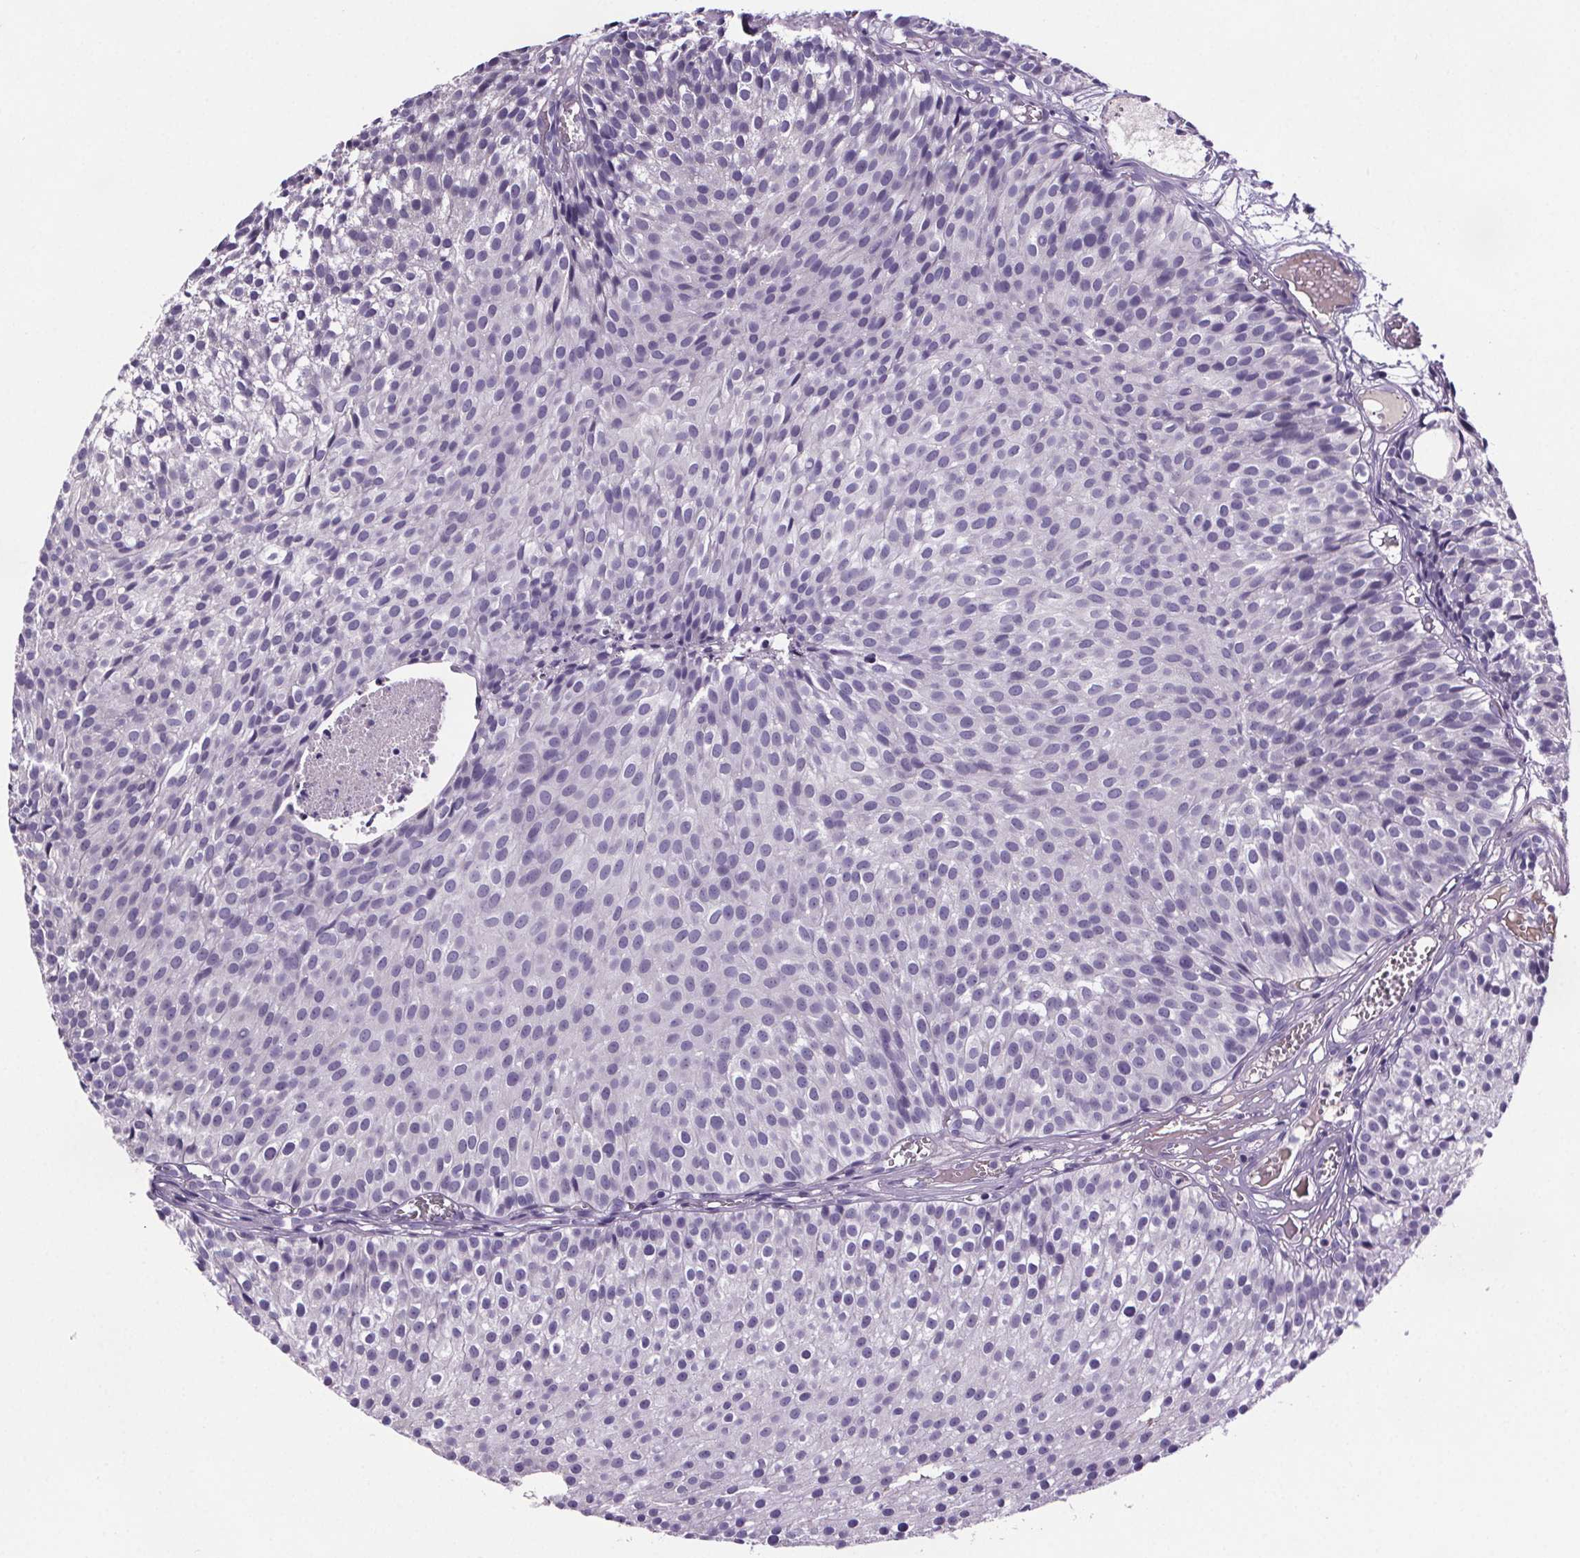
{"staining": {"intensity": "negative", "quantity": "none", "location": "none"}, "tissue": "urothelial cancer", "cell_type": "Tumor cells", "image_type": "cancer", "snomed": [{"axis": "morphology", "description": "Urothelial carcinoma, Low grade"}, {"axis": "topography", "description": "Urinary bladder"}], "caption": "Immunohistochemistry (IHC) of human urothelial carcinoma (low-grade) shows no staining in tumor cells.", "gene": "CUBN", "patient": {"sex": "male", "age": 63}}